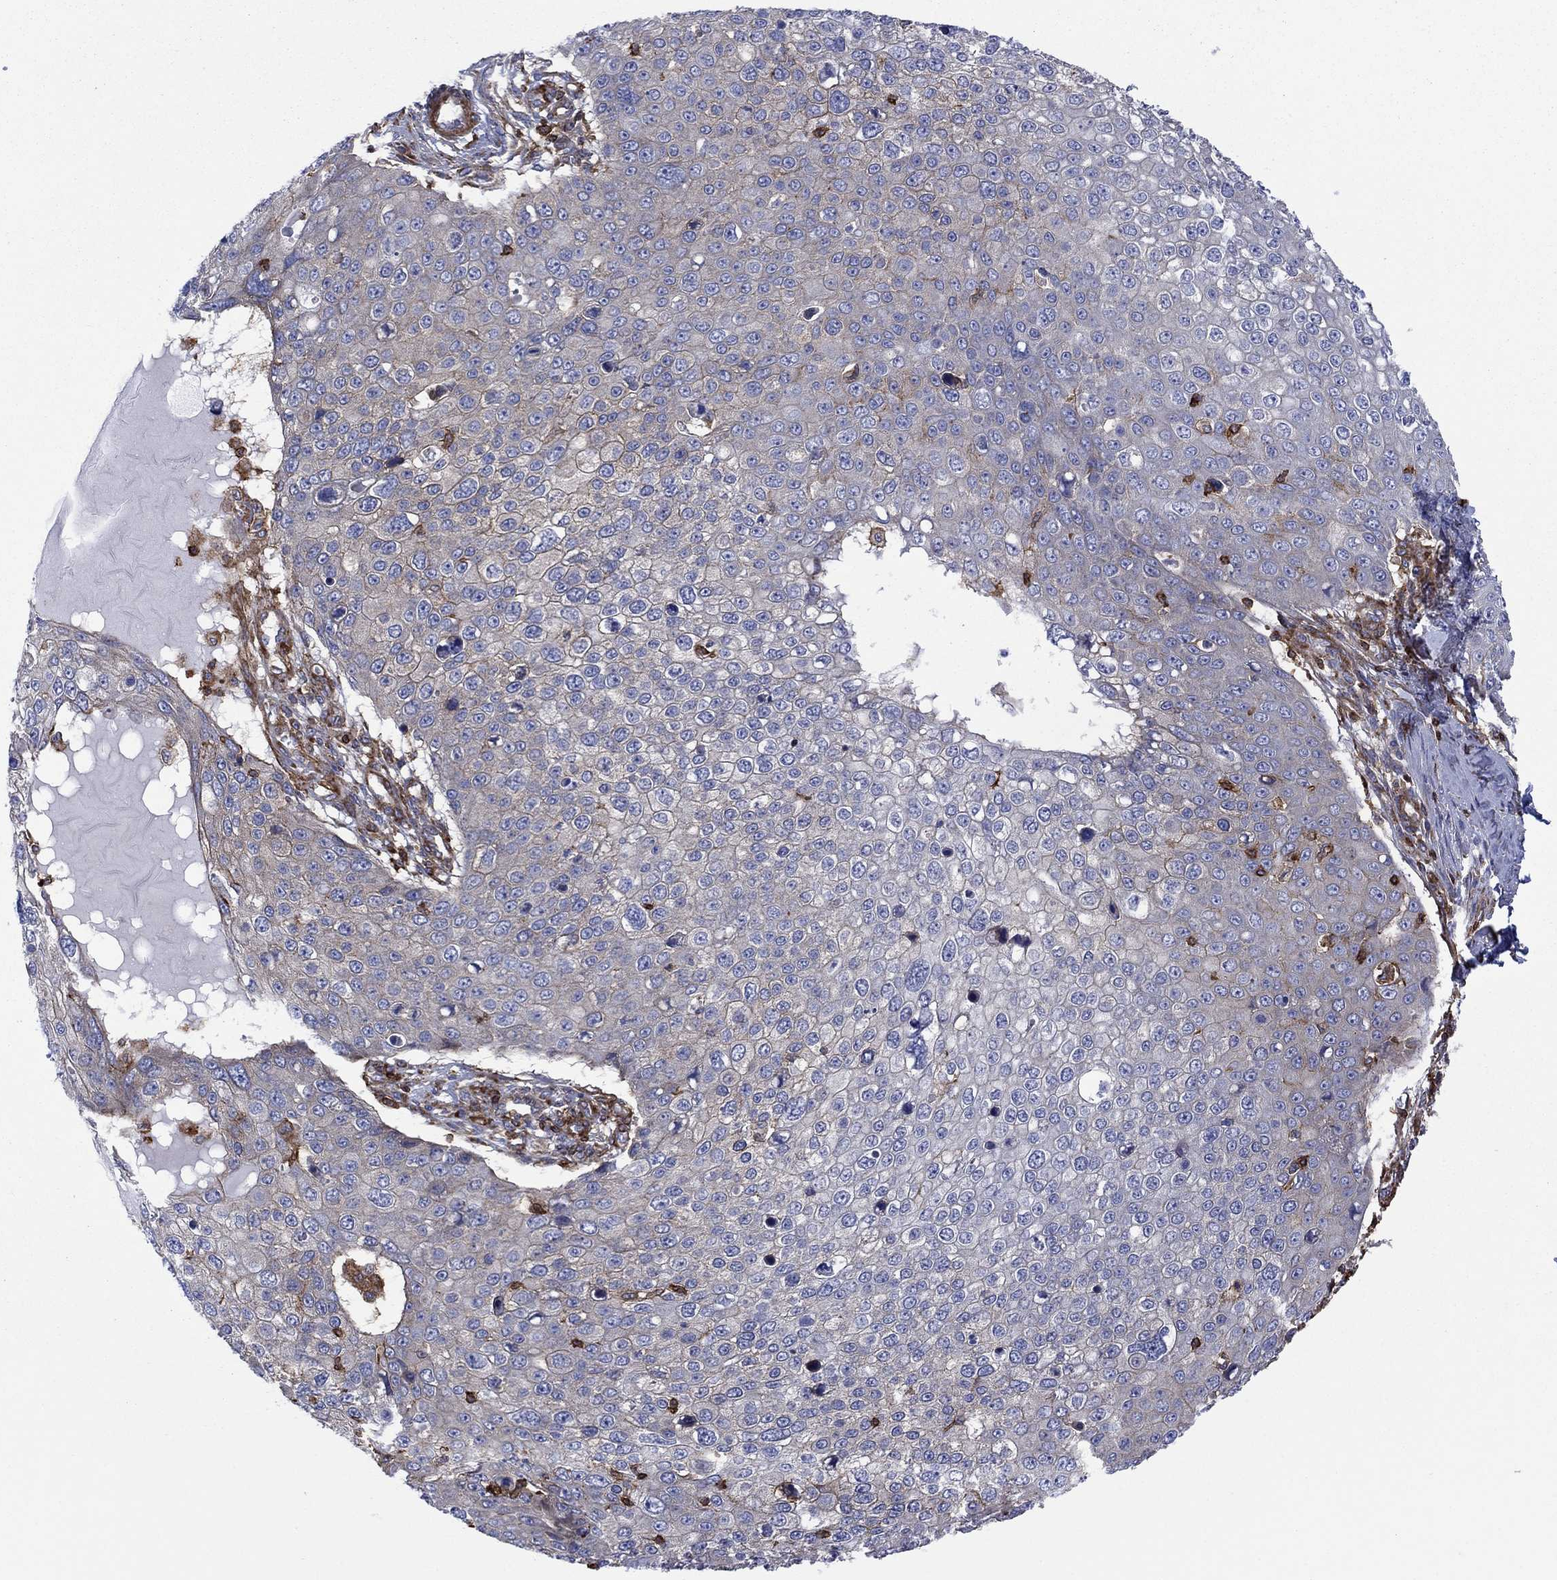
{"staining": {"intensity": "weak", "quantity": "<25%", "location": "cytoplasmic/membranous"}, "tissue": "skin cancer", "cell_type": "Tumor cells", "image_type": "cancer", "snomed": [{"axis": "morphology", "description": "Squamous cell carcinoma, NOS"}, {"axis": "topography", "description": "Skin"}], "caption": "This image is of skin squamous cell carcinoma stained with immunohistochemistry (IHC) to label a protein in brown with the nuclei are counter-stained blue. There is no staining in tumor cells. (DAB immunohistochemistry (IHC) with hematoxylin counter stain).", "gene": "PAG1", "patient": {"sex": "male", "age": 71}}